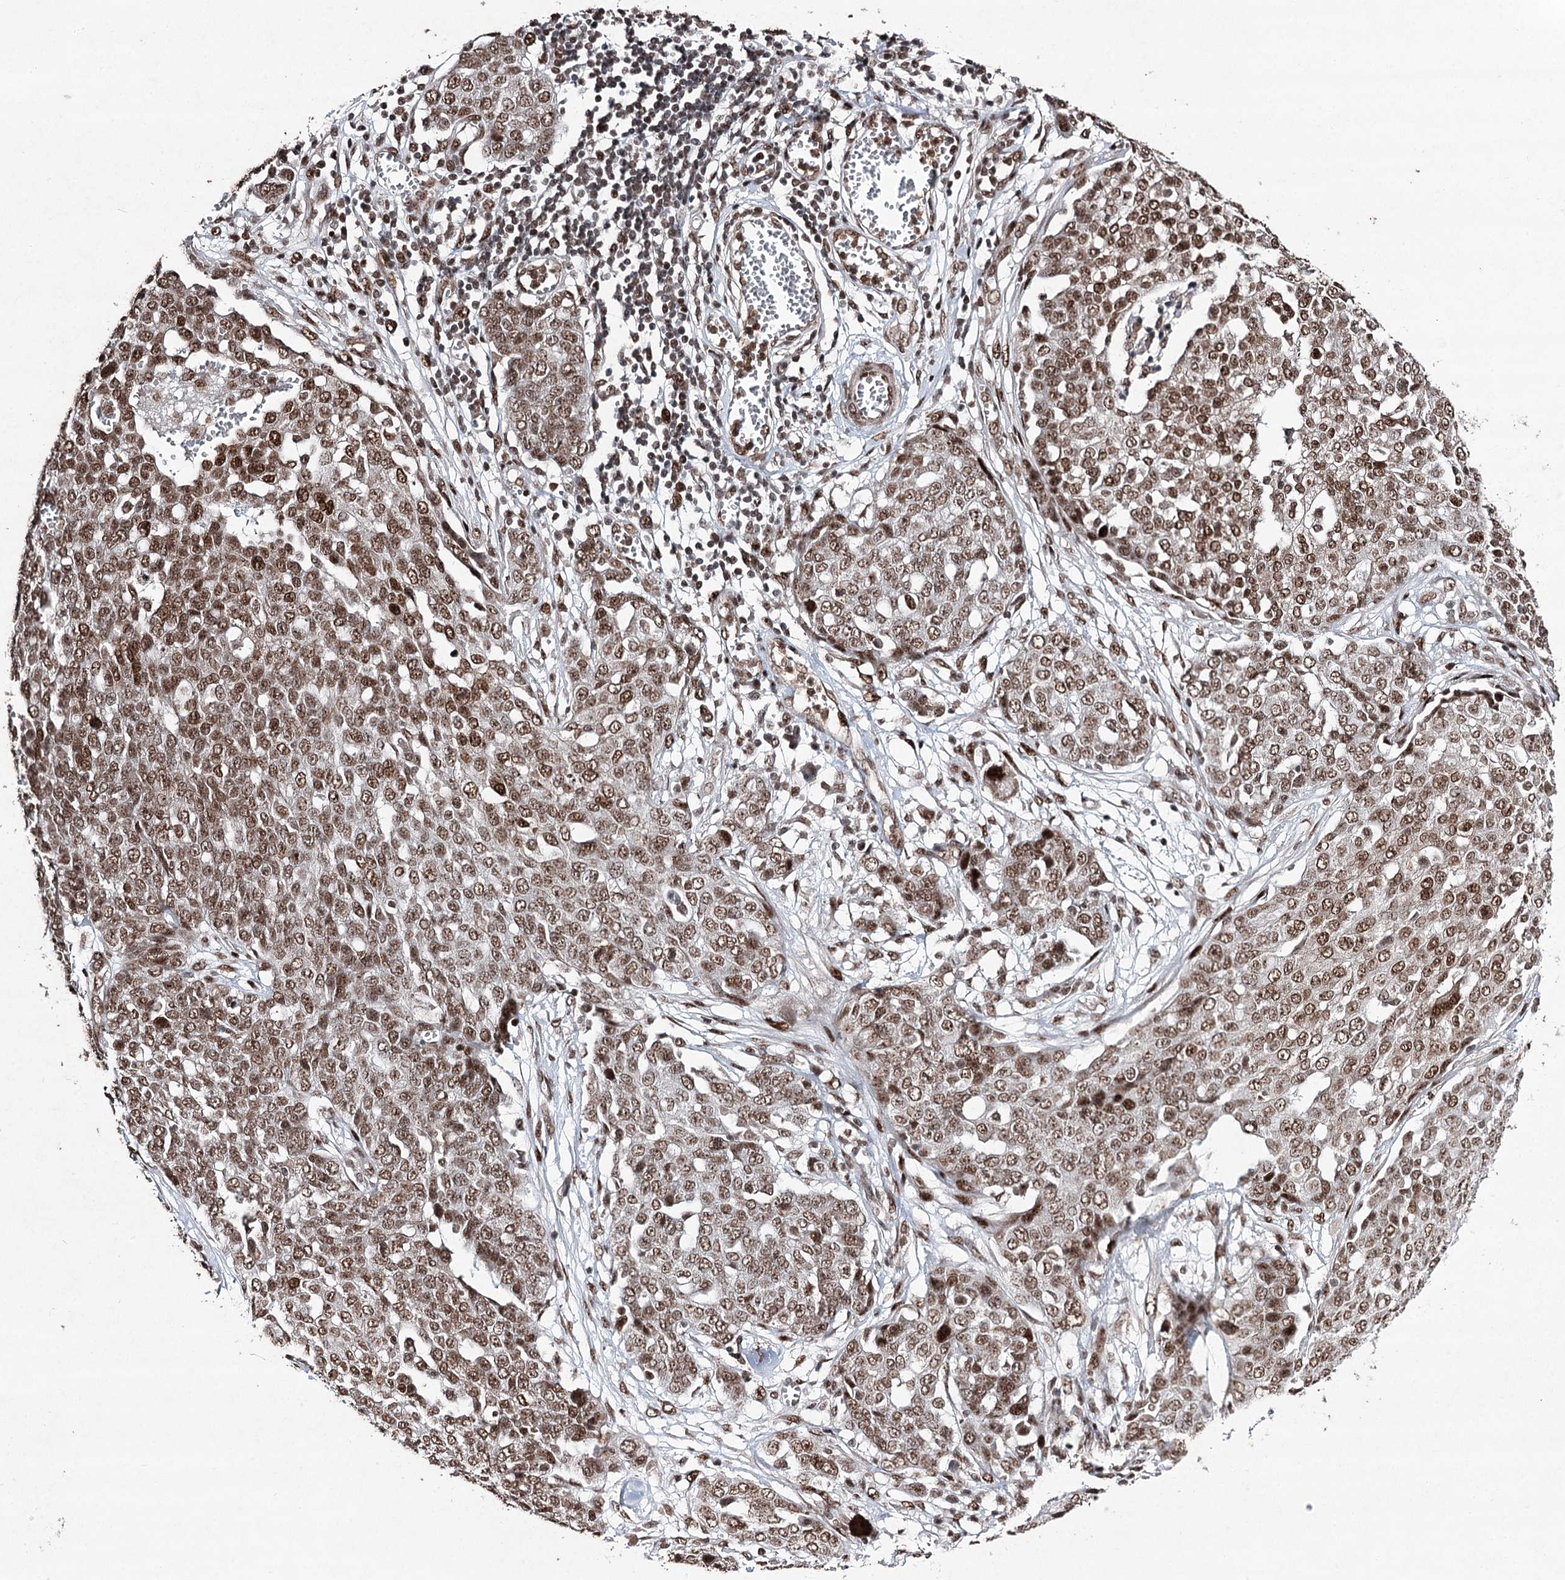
{"staining": {"intensity": "moderate", "quantity": ">75%", "location": "nuclear"}, "tissue": "ovarian cancer", "cell_type": "Tumor cells", "image_type": "cancer", "snomed": [{"axis": "morphology", "description": "Cystadenocarcinoma, serous, NOS"}, {"axis": "topography", "description": "Soft tissue"}, {"axis": "topography", "description": "Ovary"}], "caption": "DAB (3,3'-diaminobenzidine) immunohistochemical staining of ovarian cancer (serous cystadenocarcinoma) shows moderate nuclear protein expression in approximately >75% of tumor cells.", "gene": "PDCD4", "patient": {"sex": "female", "age": 57}}